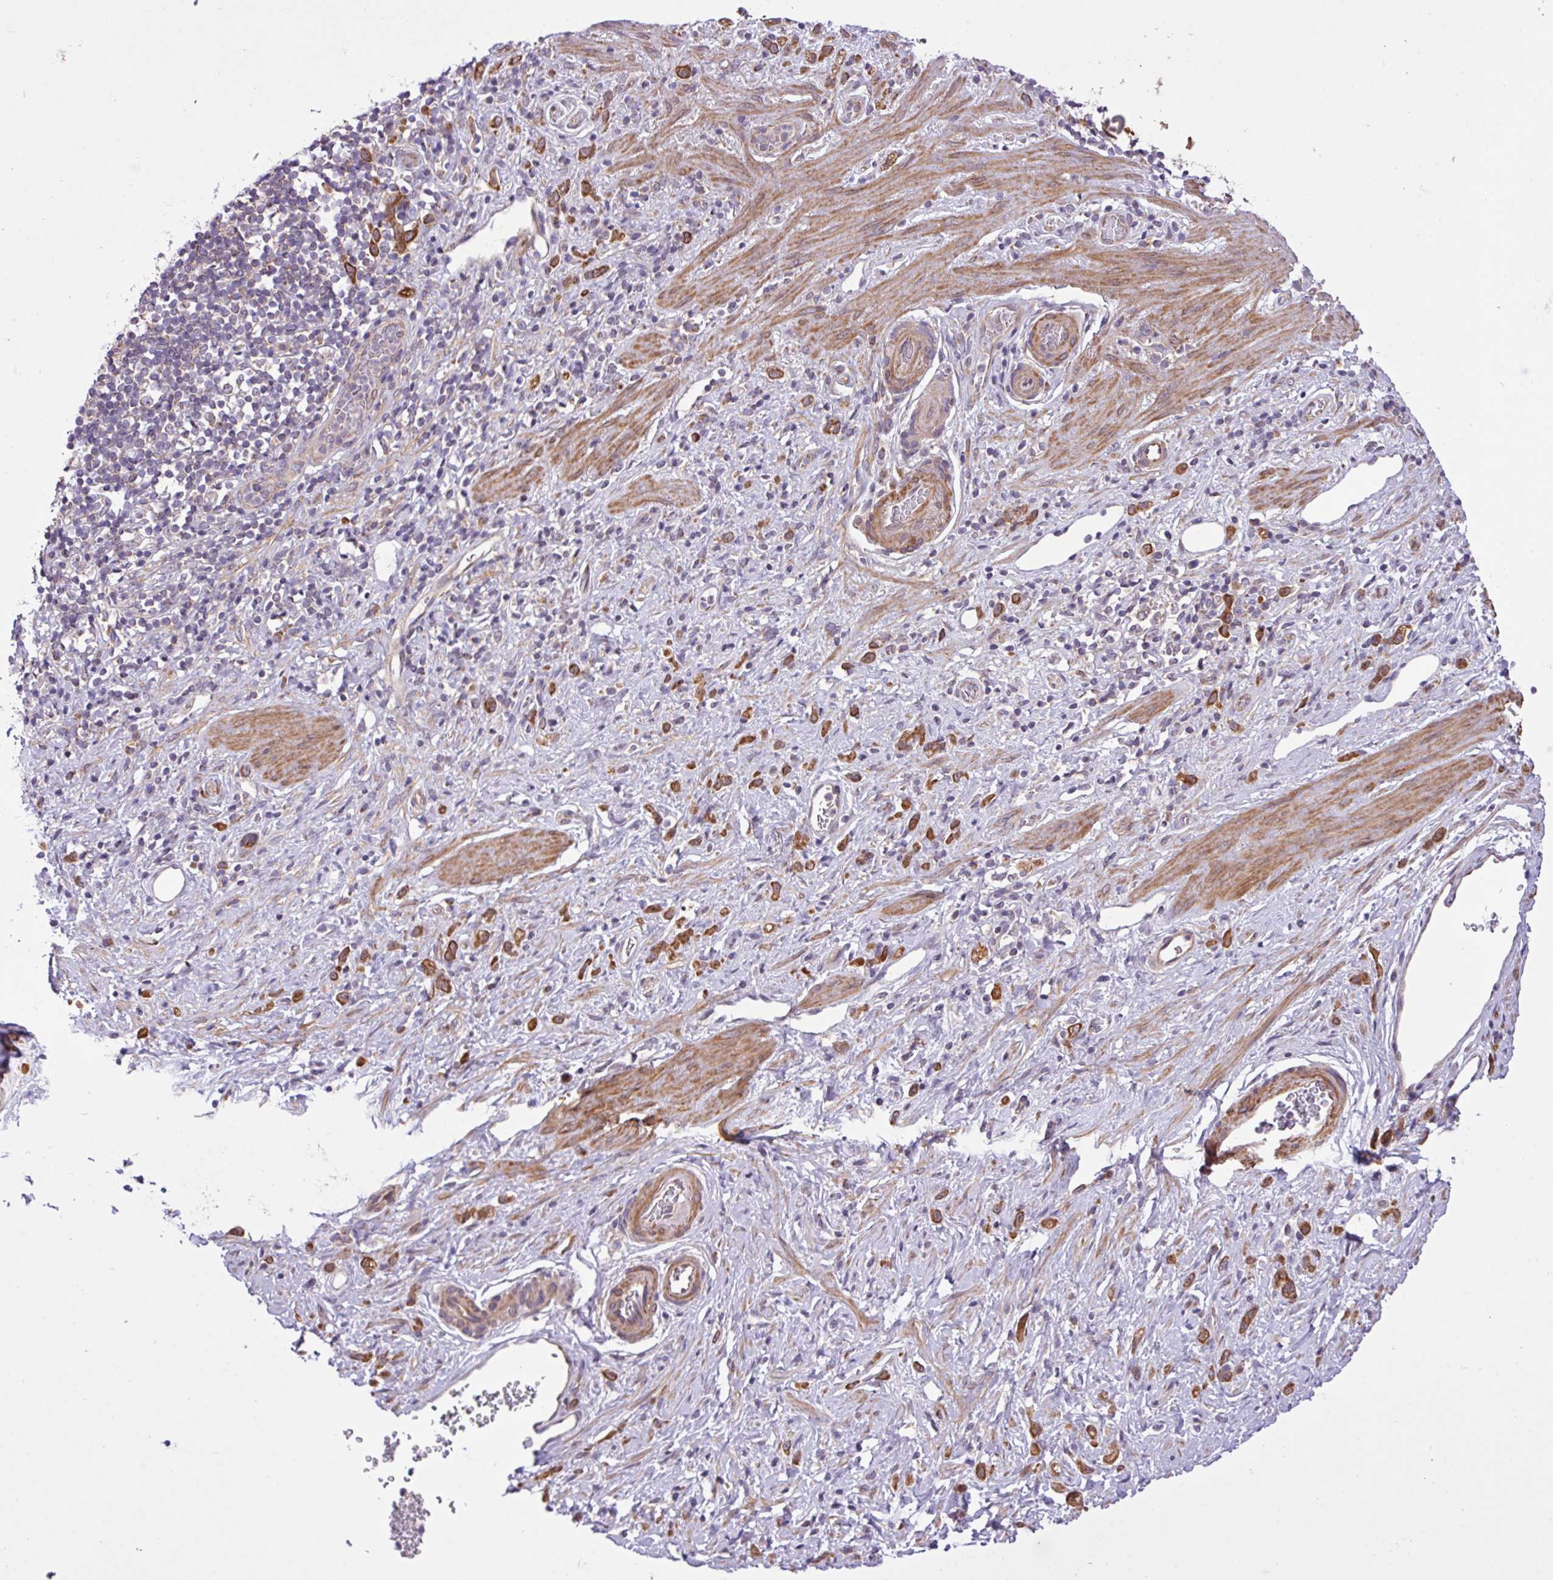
{"staining": {"intensity": "moderate", "quantity": ">75%", "location": "cytoplasmic/membranous"}, "tissue": "stomach cancer", "cell_type": "Tumor cells", "image_type": "cancer", "snomed": [{"axis": "morphology", "description": "Adenocarcinoma, NOS"}, {"axis": "topography", "description": "Stomach"}], "caption": "Protein expression analysis of human stomach cancer (adenocarcinoma) reveals moderate cytoplasmic/membranous expression in approximately >75% of tumor cells.", "gene": "TIMM10B", "patient": {"sex": "female", "age": 60}}